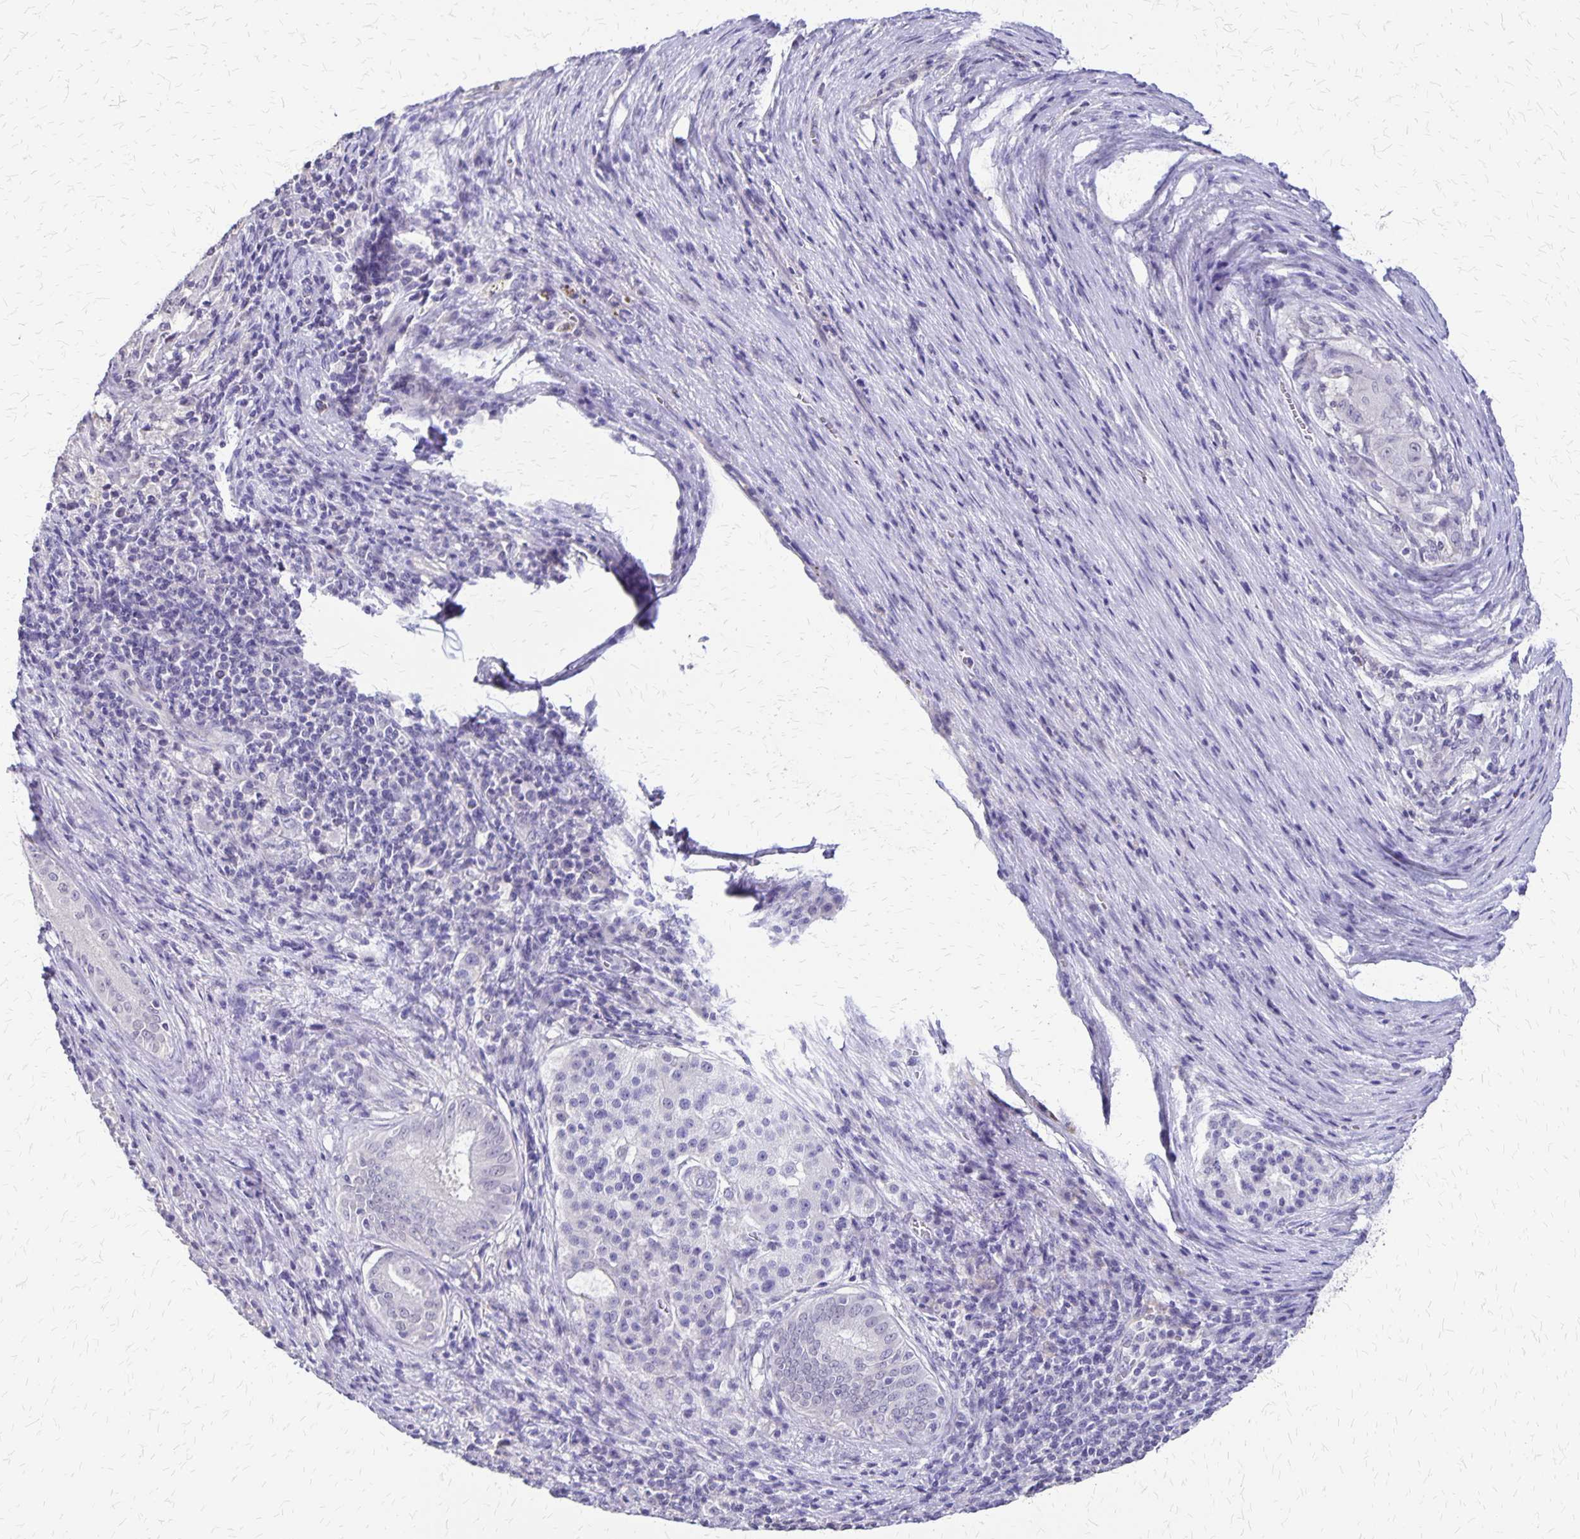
{"staining": {"intensity": "negative", "quantity": "none", "location": "none"}, "tissue": "pancreatic cancer", "cell_type": "Tumor cells", "image_type": "cancer", "snomed": [{"axis": "morphology", "description": "Adenocarcinoma, NOS"}, {"axis": "topography", "description": "Pancreas"}], "caption": "Adenocarcinoma (pancreatic) was stained to show a protein in brown. There is no significant expression in tumor cells. The staining was performed using DAB (3,3'-diaminobenzidine) to visualize the protein expression in brown, while the nuclei were stained in blue with hematoxylin (Magnification: 20x).", "gene": "SI", "patient": {"sex": "male", "age": 63}}